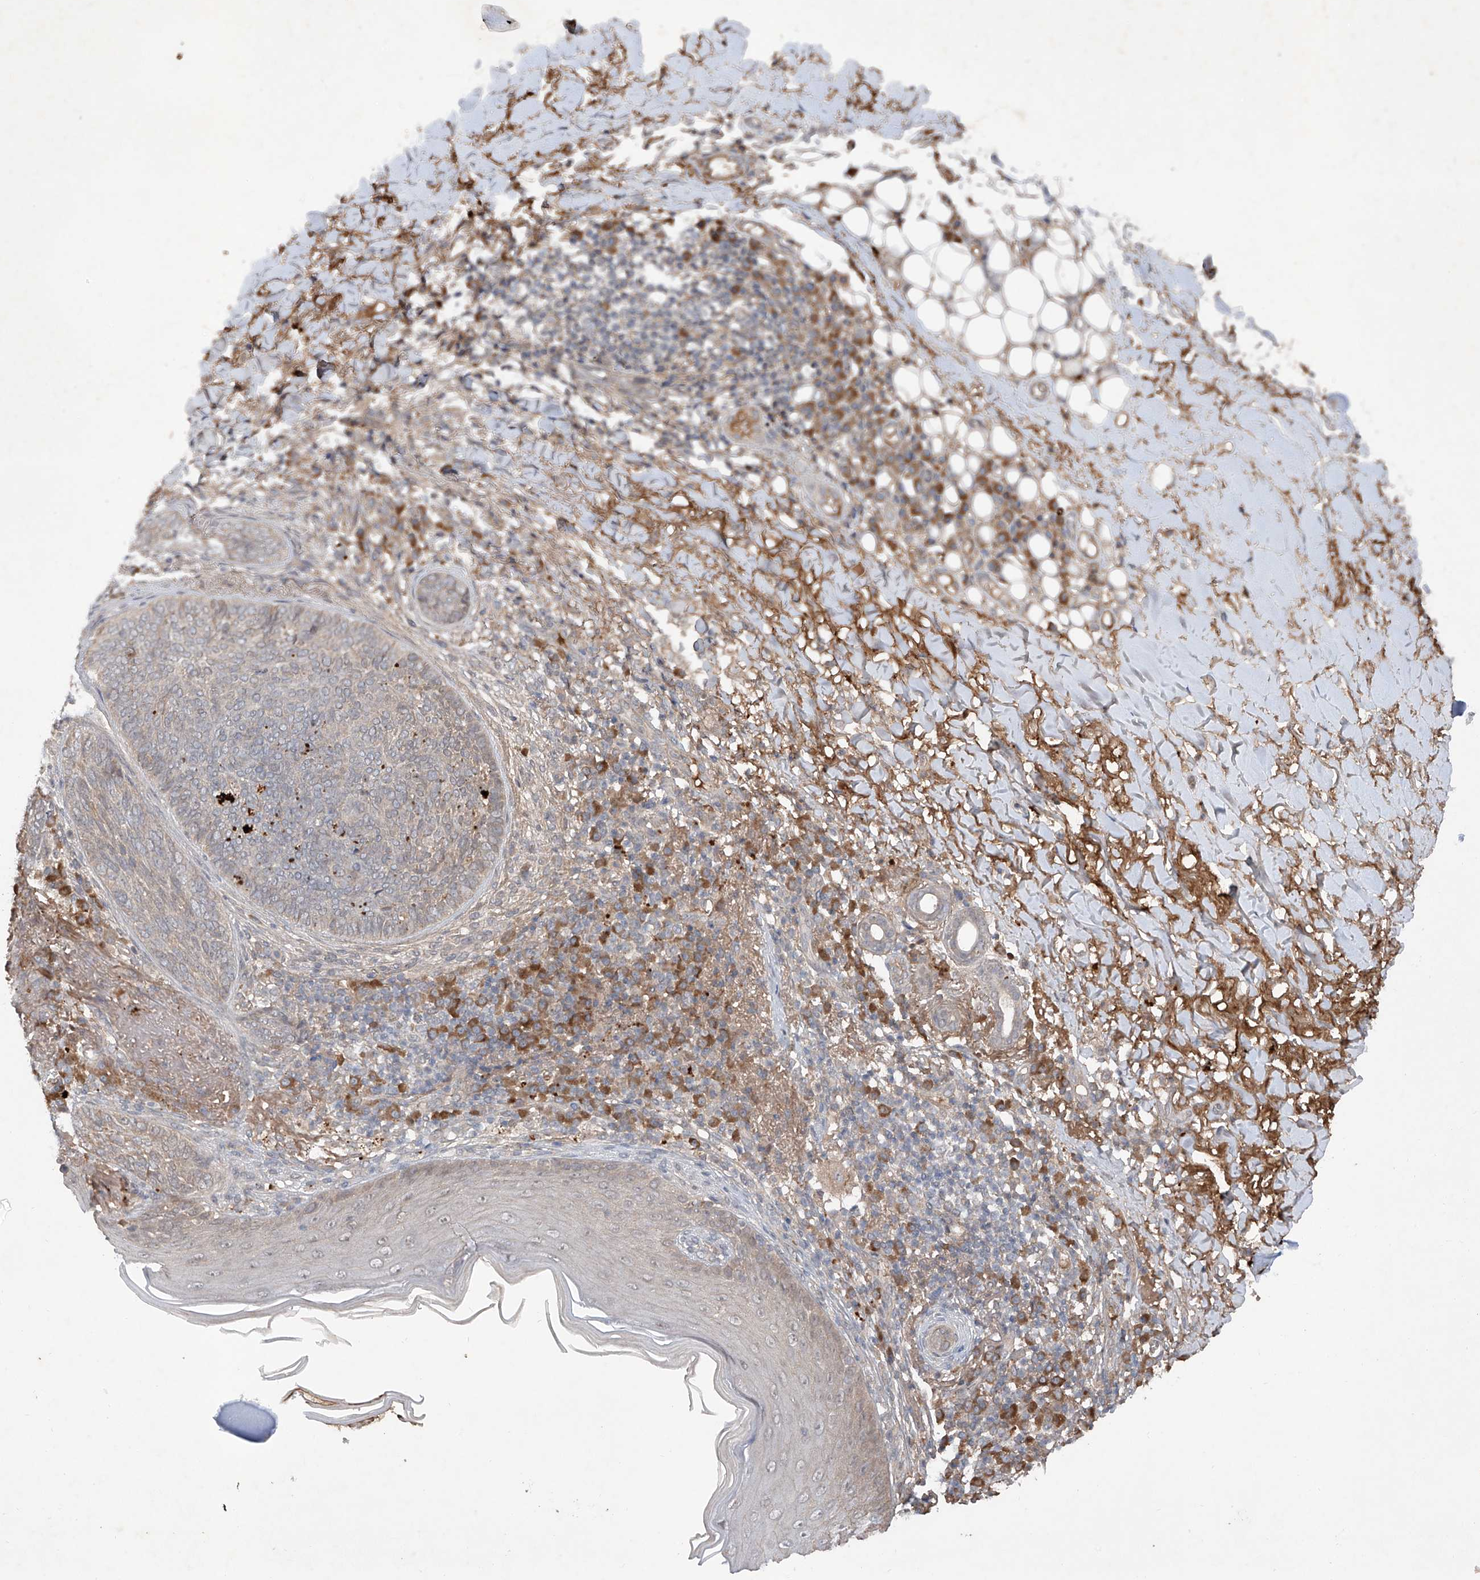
{"staining": {"intensity": "negative", "quantity": "none", "location": "none"}, "tissue": "skin cancer", "cell_type": "Tumor cells", "image_type": "cancer", "snomed": [{"axis": "morphology", "description": "Basal cell carcinoma"}, {"axis": "topography", "description": "Skin"}], "caption": "An image of human skin cancer (basal cell carcinoma) is negative for staining in tumor cells.", "gene": "FAM135A", "patient": {"sex": "male", "age": 85}}